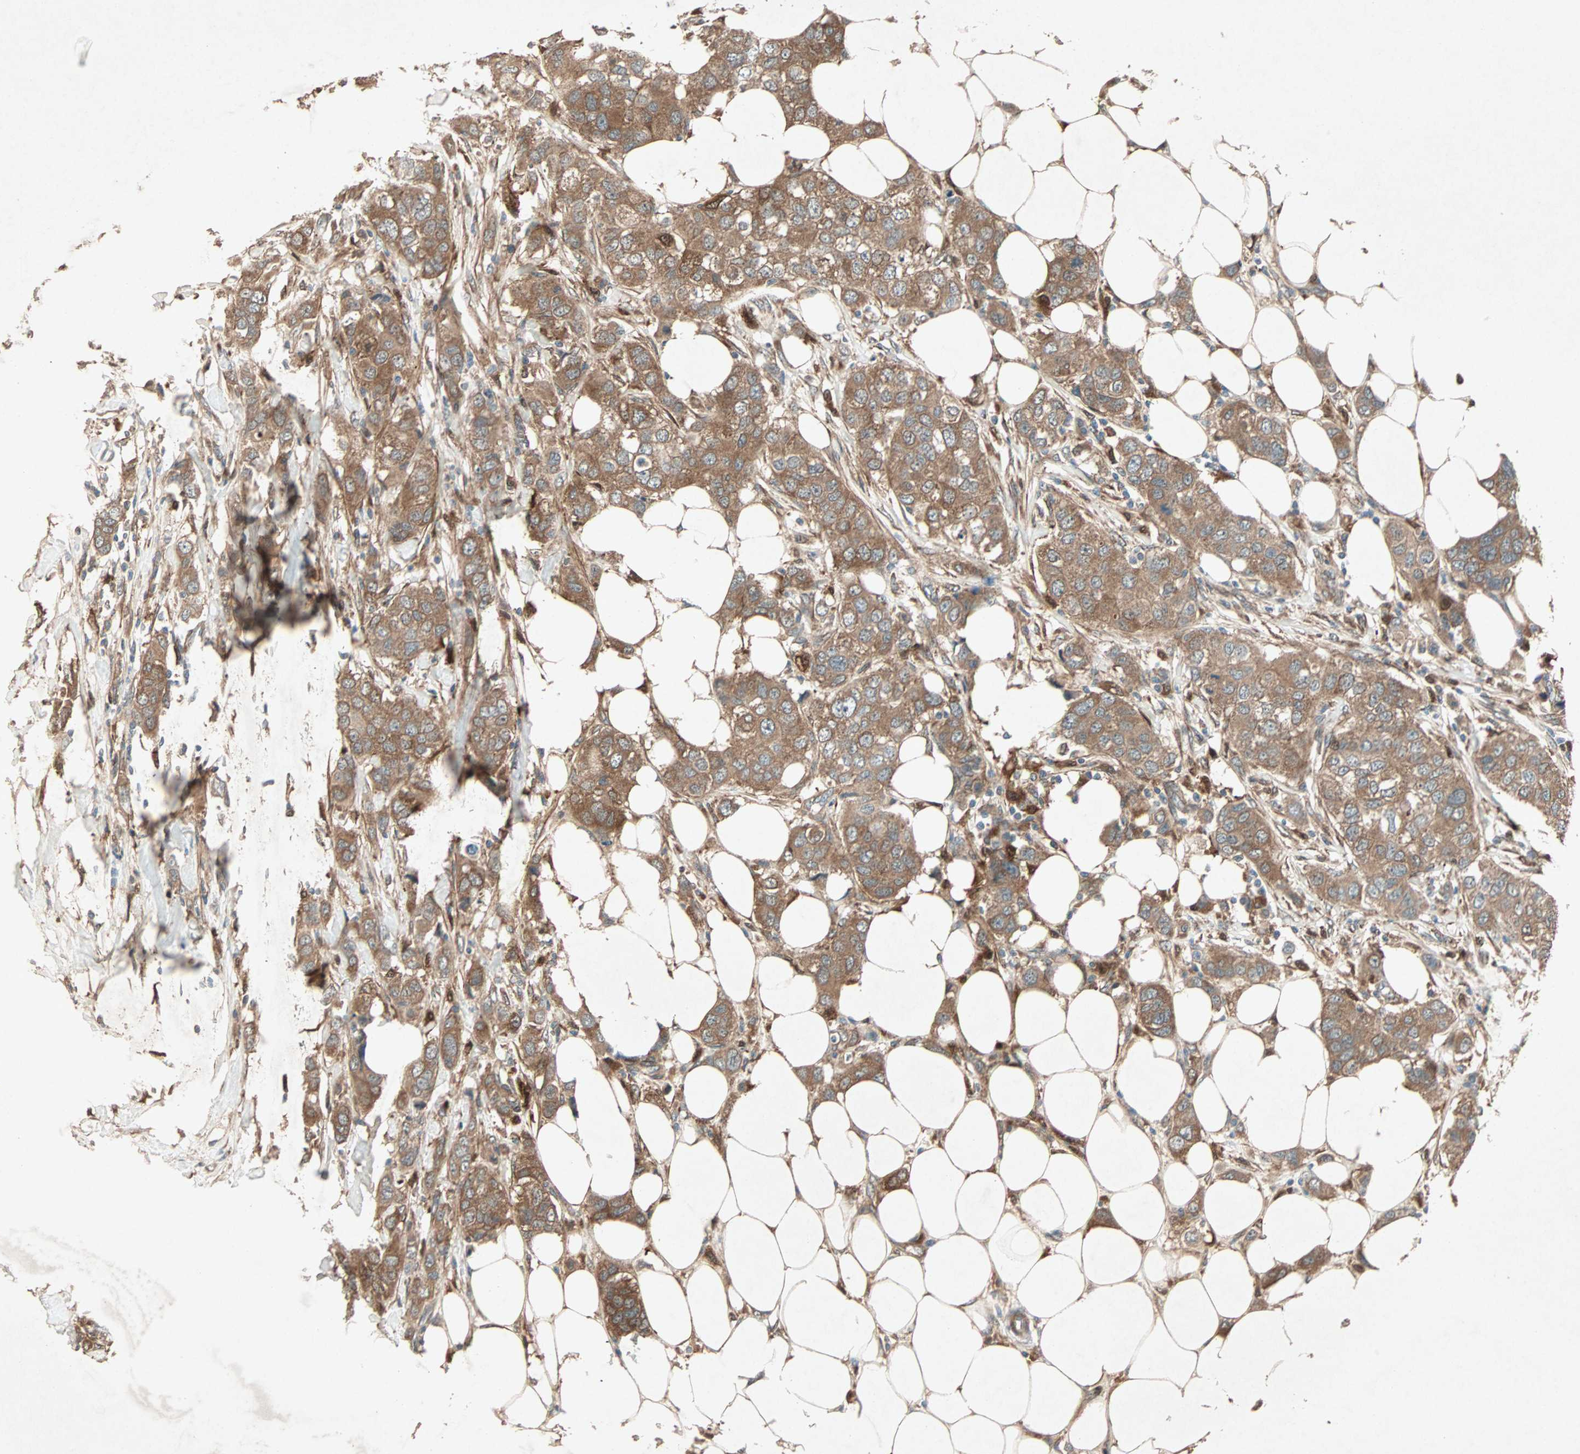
{"staining": {"intensity": "moderate", "quantity": ">75%", "location": "cytoplasmic/membranous"}, "tissue": "breast cancer", "cell_type": "Tumor cells", "image_type": "cancer", "snomed": [{"axis": "morphology", "description": "Duct carcinoma"}, {"axis": "topography", "description": "Breast"}], "caption": "Immunohistochemical staining of breast cancer displays moderate cytoplasmic/membranous protein positivity in about >75% of tumor cells. (Stains: DAB in brown, nuclei in blue, Microscopy: brightfield microscopy at high magnification).", "gene": "SDSL", "patient": {"sex": "female", "age": 50}}